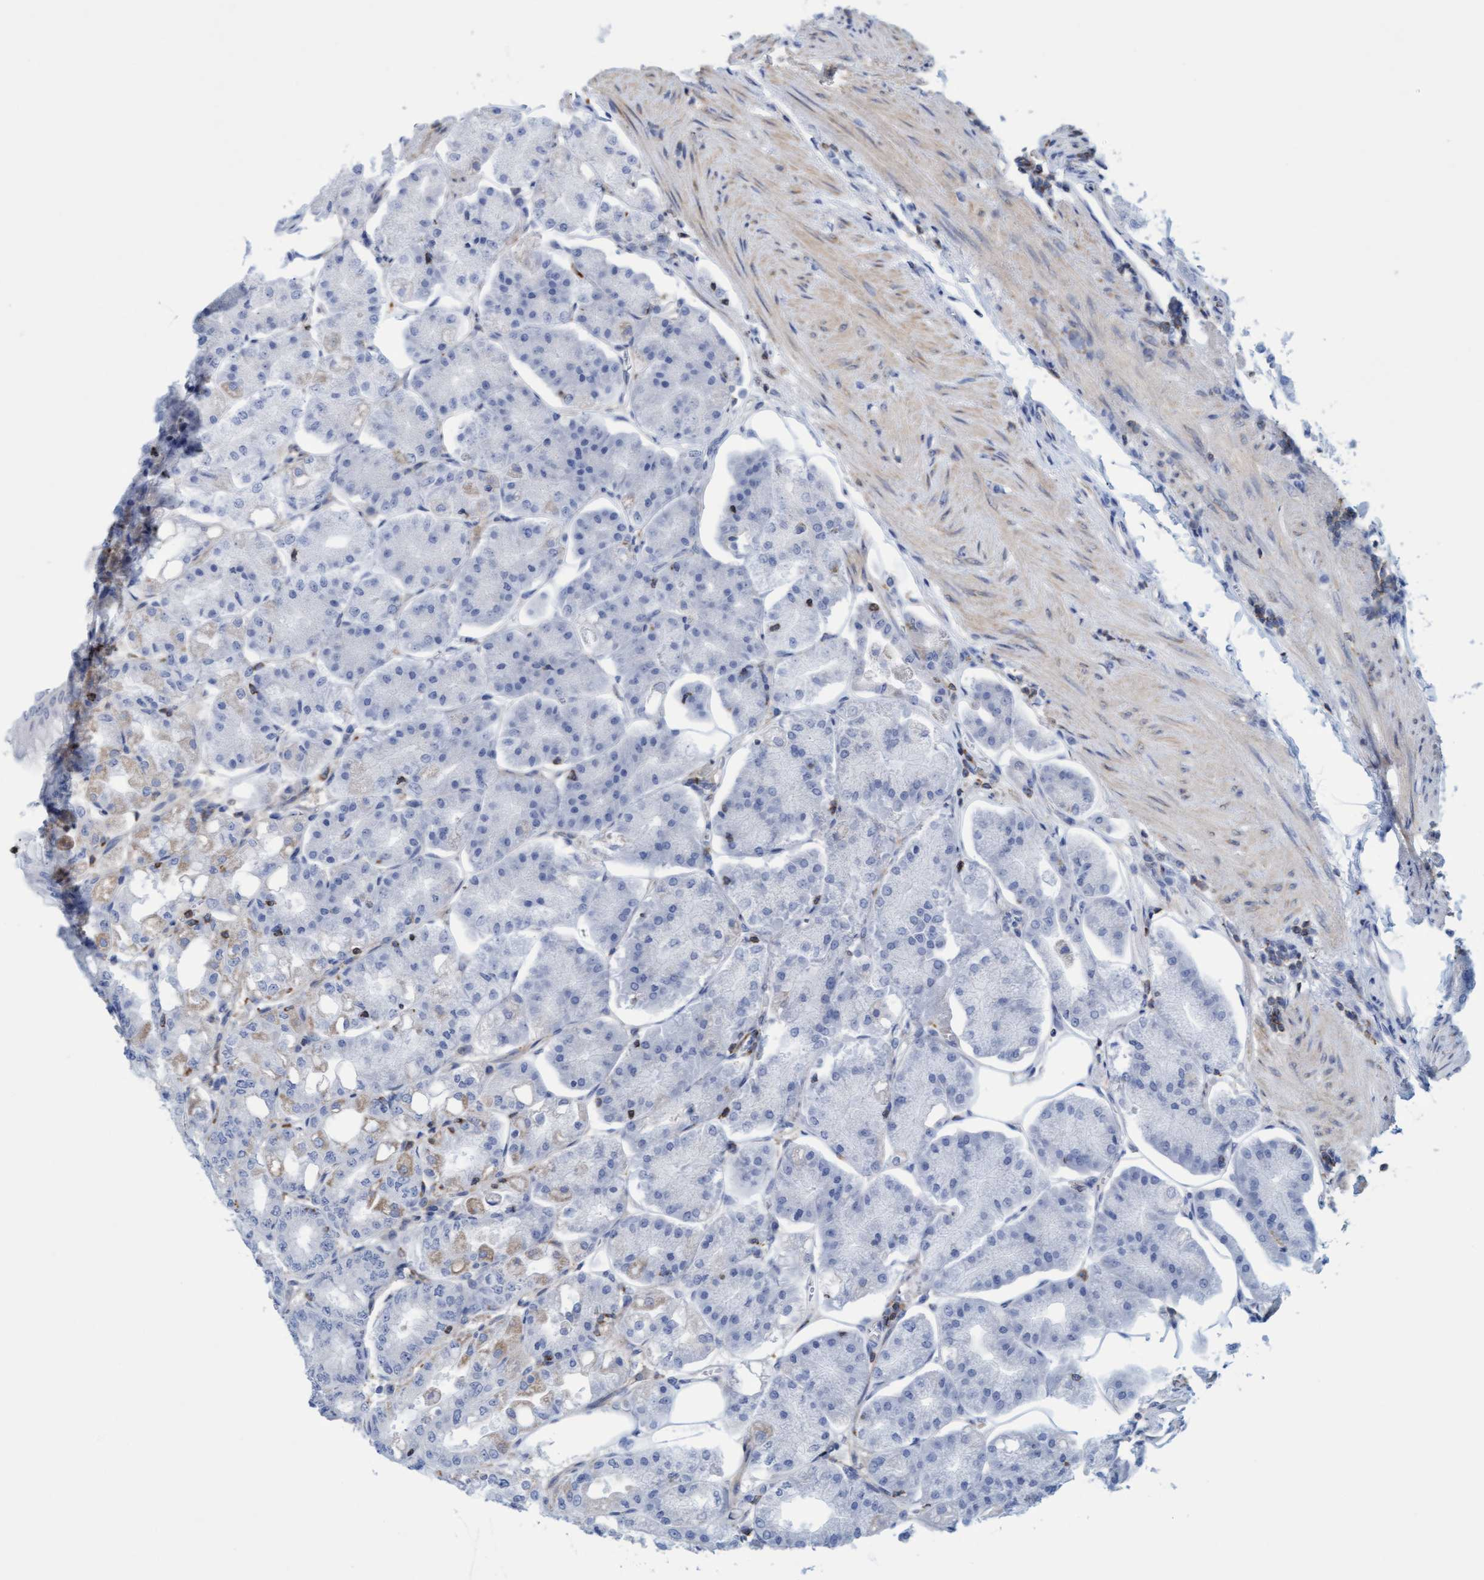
{"staining": {"intensity": "negative", "quantity": "none", "location": "none"}, "tissue": "stomach", "cell_type": "Glandular cells", "image_type": "normal", "snomed": [{"axis": "morphology", "description": "Normal tissue, NOS"}, {"axis": "topography", "description": "Stomach, lower"}], "caption": "Immunohistochemistry histopathology image of normal human stomach stained for a protein (brown), which reveals no staining in glandular cells.", "gene": "FNBP1", "patient": {"sex": "male", "age": 71}}